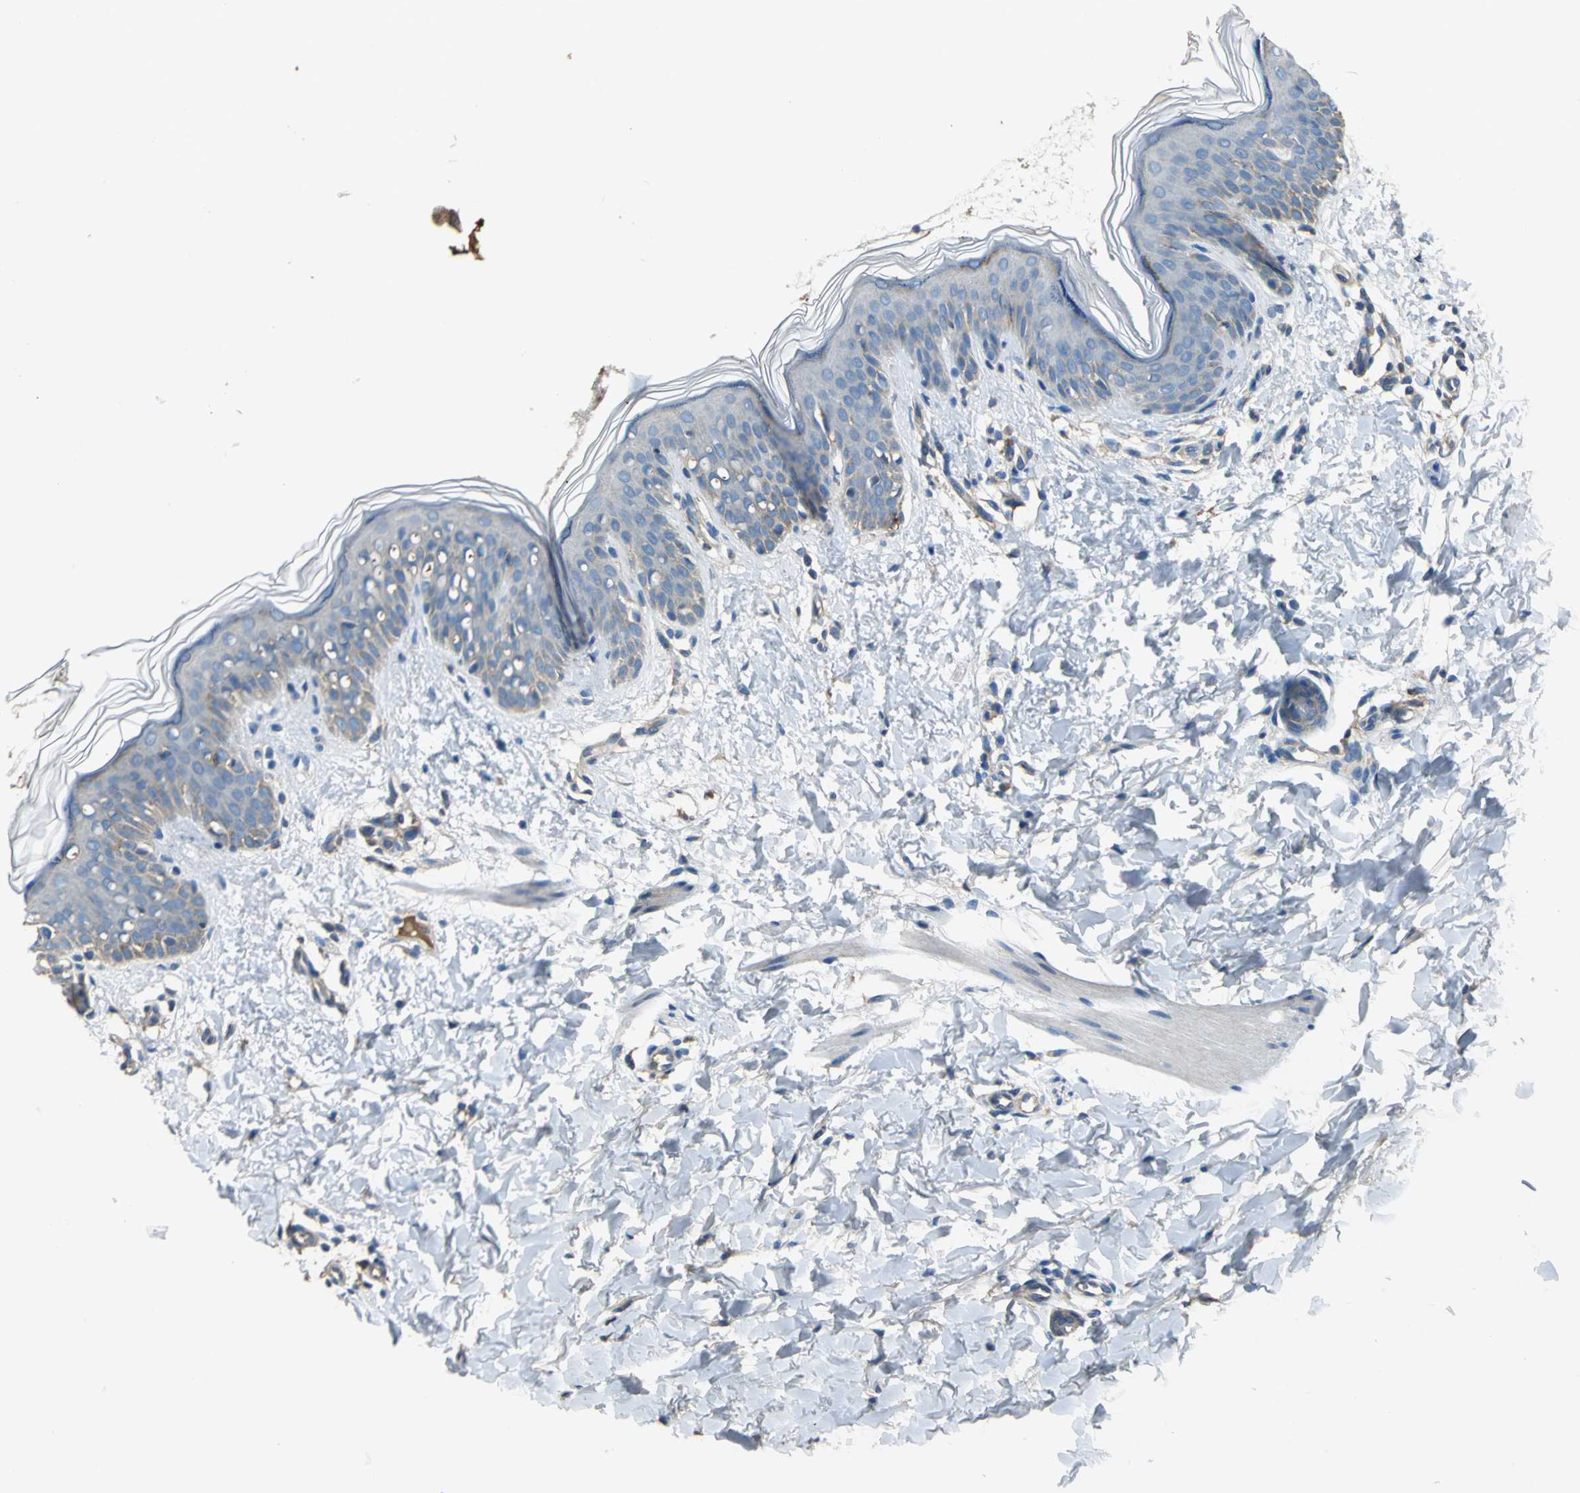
{"staining": {"intensity": "negative", "quantity": "none", "location": "none"}, "tissue": "skin", "cell_type": "Fibroblasts", "image_type": "normal", "snomed": [{"axis": "morphology", "description": "Normal tissue, NOS"}, {"axis": "topography", "description": "Skin"}], "caption": "DAB (3,3'-diaminobenzidine) immunohistochemical staining of unremarkable human skin displays no significant expression in fibroblasts. (DAB (3,3'-diaminobenzidine) immunohistochemistry visualized using brightfield microscopy, high magnification).", "gene": "HEPH", "patient": {"sex": "female", "age": 4}}